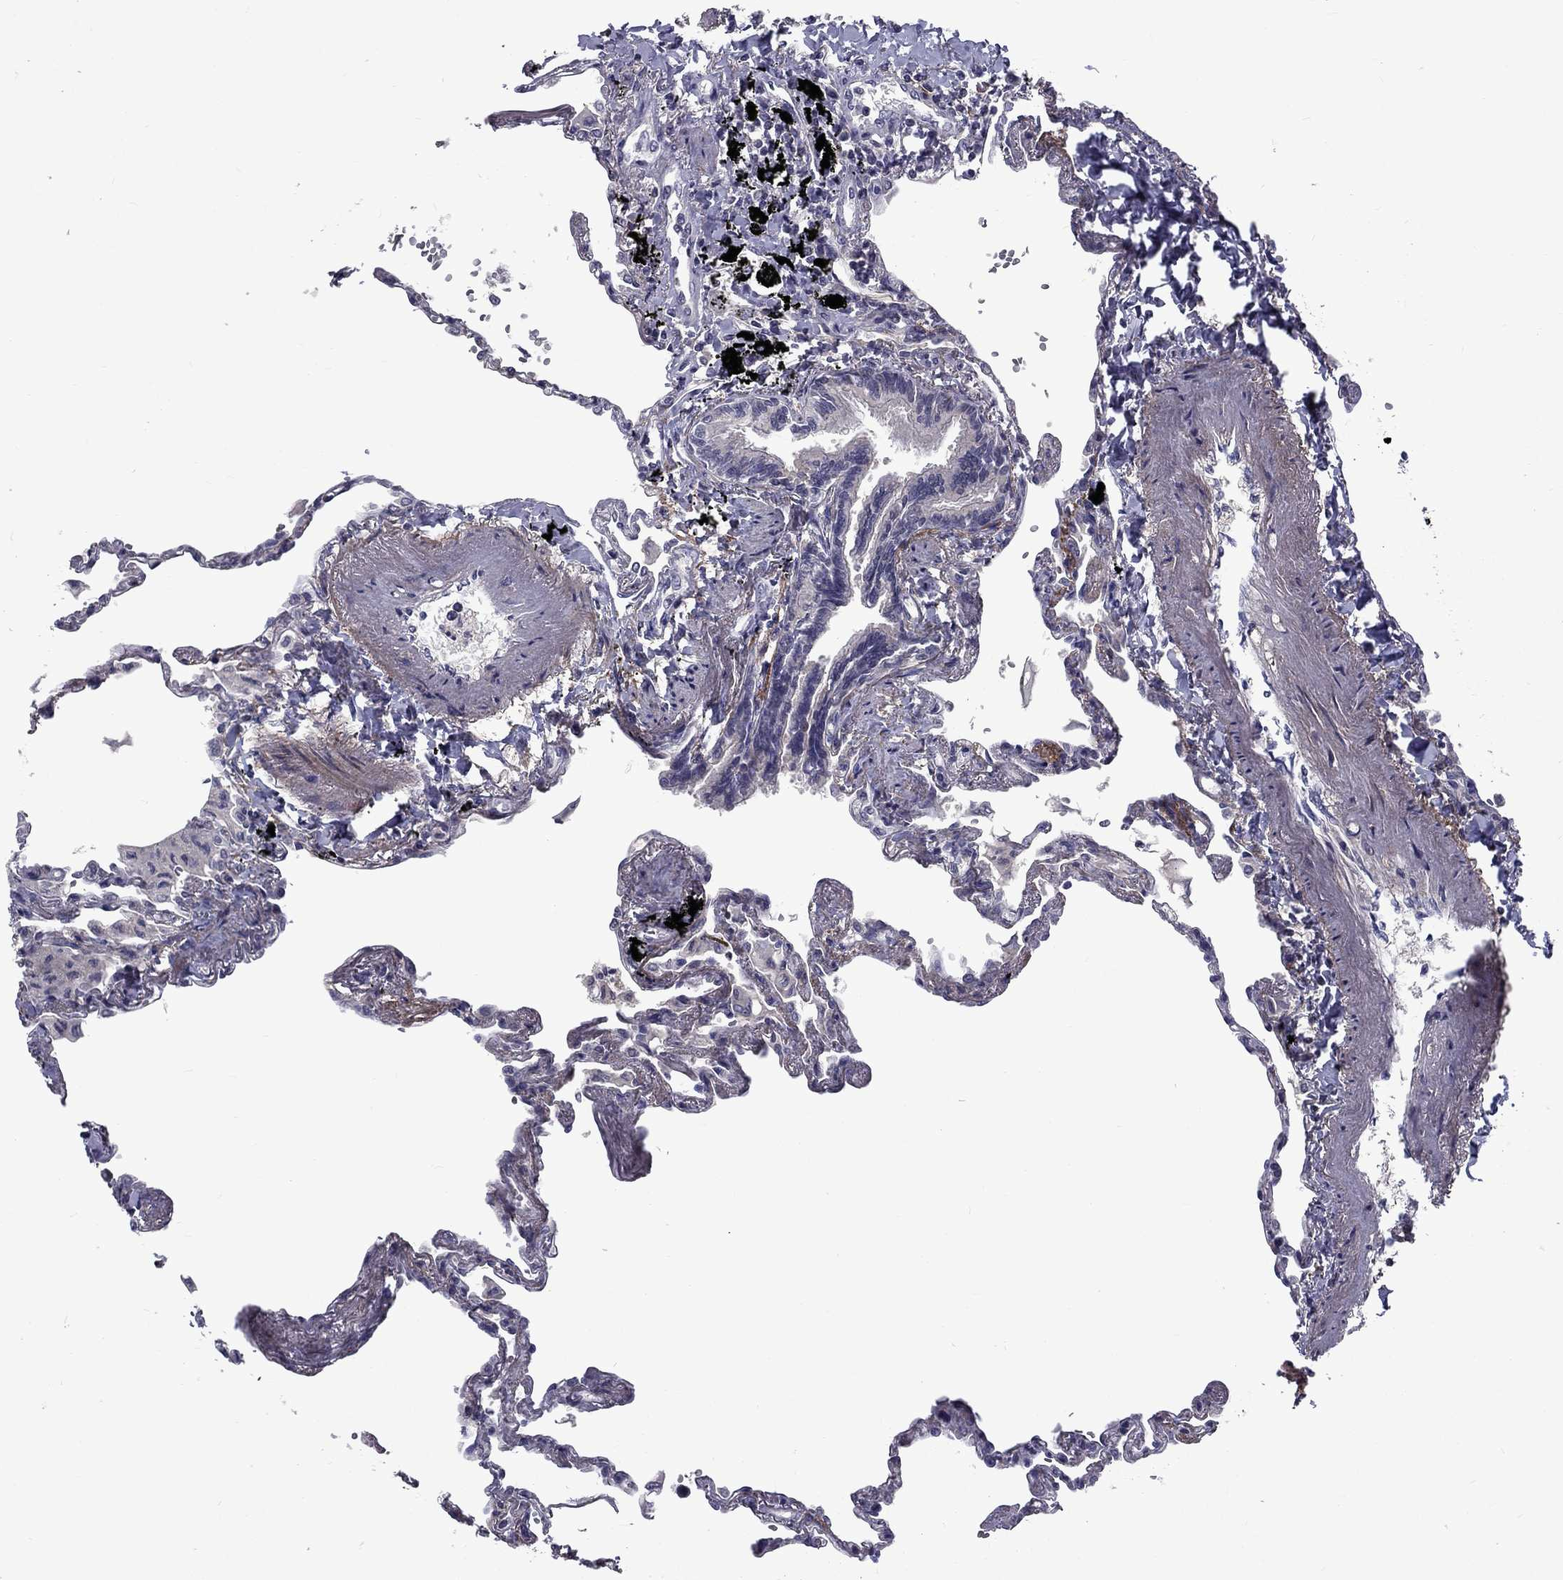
{"staining": {"intensity": "negative", "quantity": "none", "location": "none"}, "tissue": "lung", "cell_type": "Alveolar cells", "image_type": "normal", "snomed": [{"axis": "morphology", "description": "Normal tissue, NOS"}, {"axis": "topography", "description": "Lung"}], "caption": "Alveolar cells show no significant positivity in unremarkable lung. (DAB (3,3'-diaminobenzidine) immunohistochemistry, high magnification).", "gene": "SNTA1", "patient": {"sex": "male", "age": 78}}